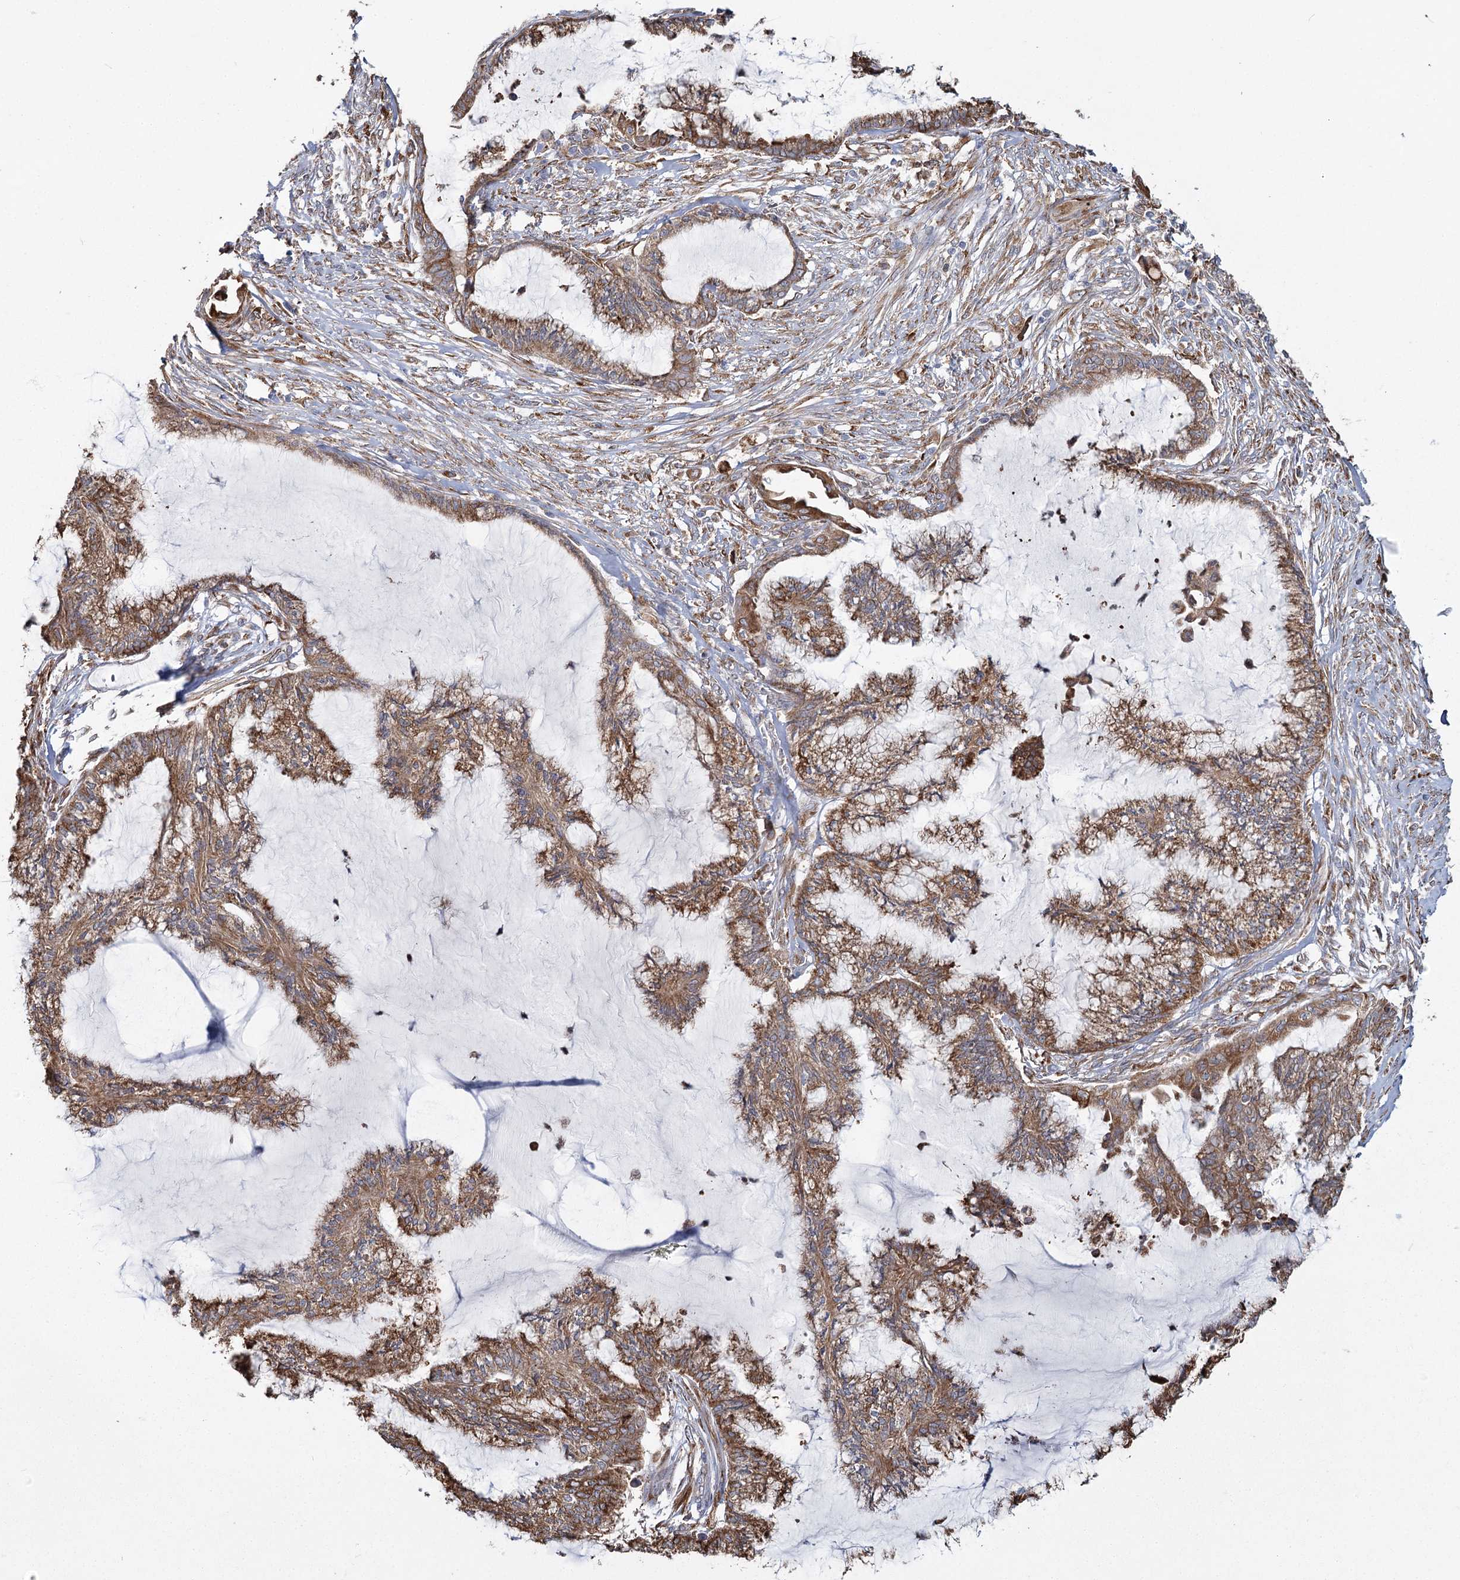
{"staining": {"intensity": "moderate", "quantity": ">75%", "location": "cytoplasmic/membranous"}, "tissue": "endometrial cancer", "cell_type": "Tumor cells", "image_type": "cancer", "snomed": [{"axis": "morphology", "description": "Adenocarcinoma, NOS"}, {"axis": "topography", "description": "Endometrium"}], "caption": "Protein positivity by immunohistochemistry demonstrates moderate cytoplasmic/membranous positivity in about >75% of tumor cells in endometrial adenocarcinoma.", "gene": "ZCCHC9", "patient": {"sex": "female", "age": 86}}